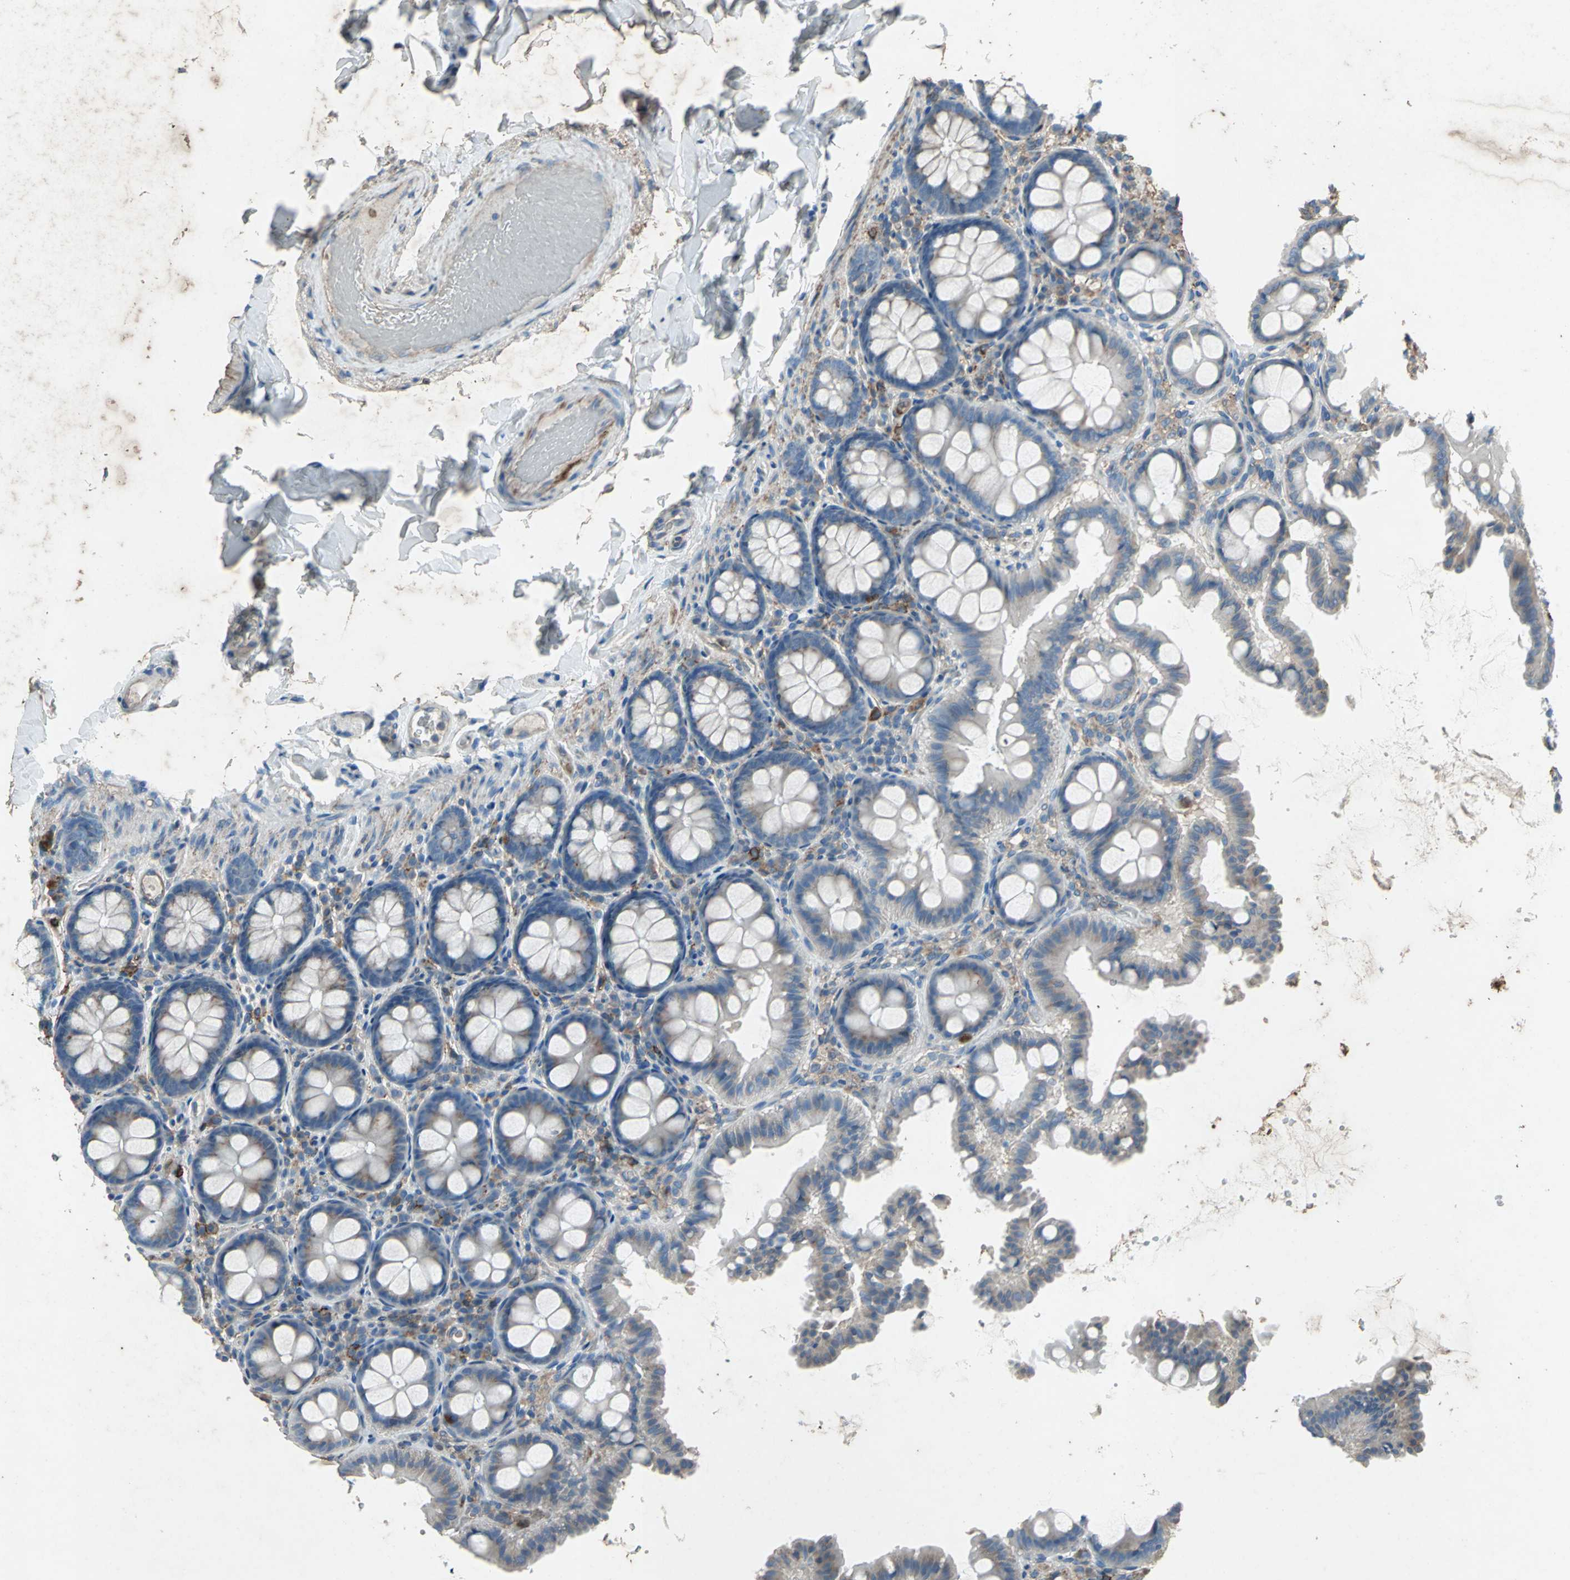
{"staining": {"intensity": "moderate", "quantity": ">75%", "location": "cytoplasmic/membranous"}, "tissue": "colon", "cell_type": "Endothelial cells", "image_type": "normal", "snomed": [{"axis": "morphology", "description": "Normal tissue, NOS"}, {"axis": "topography", "description": "Colon"}], "caption": "Protein staining displays moderate cytoplasmic/membranous staining in approximately >75% of endothelial cells in unremarkable colon.", "gene": "CCR6", "patient": {"sex": "female", "age": 61}}